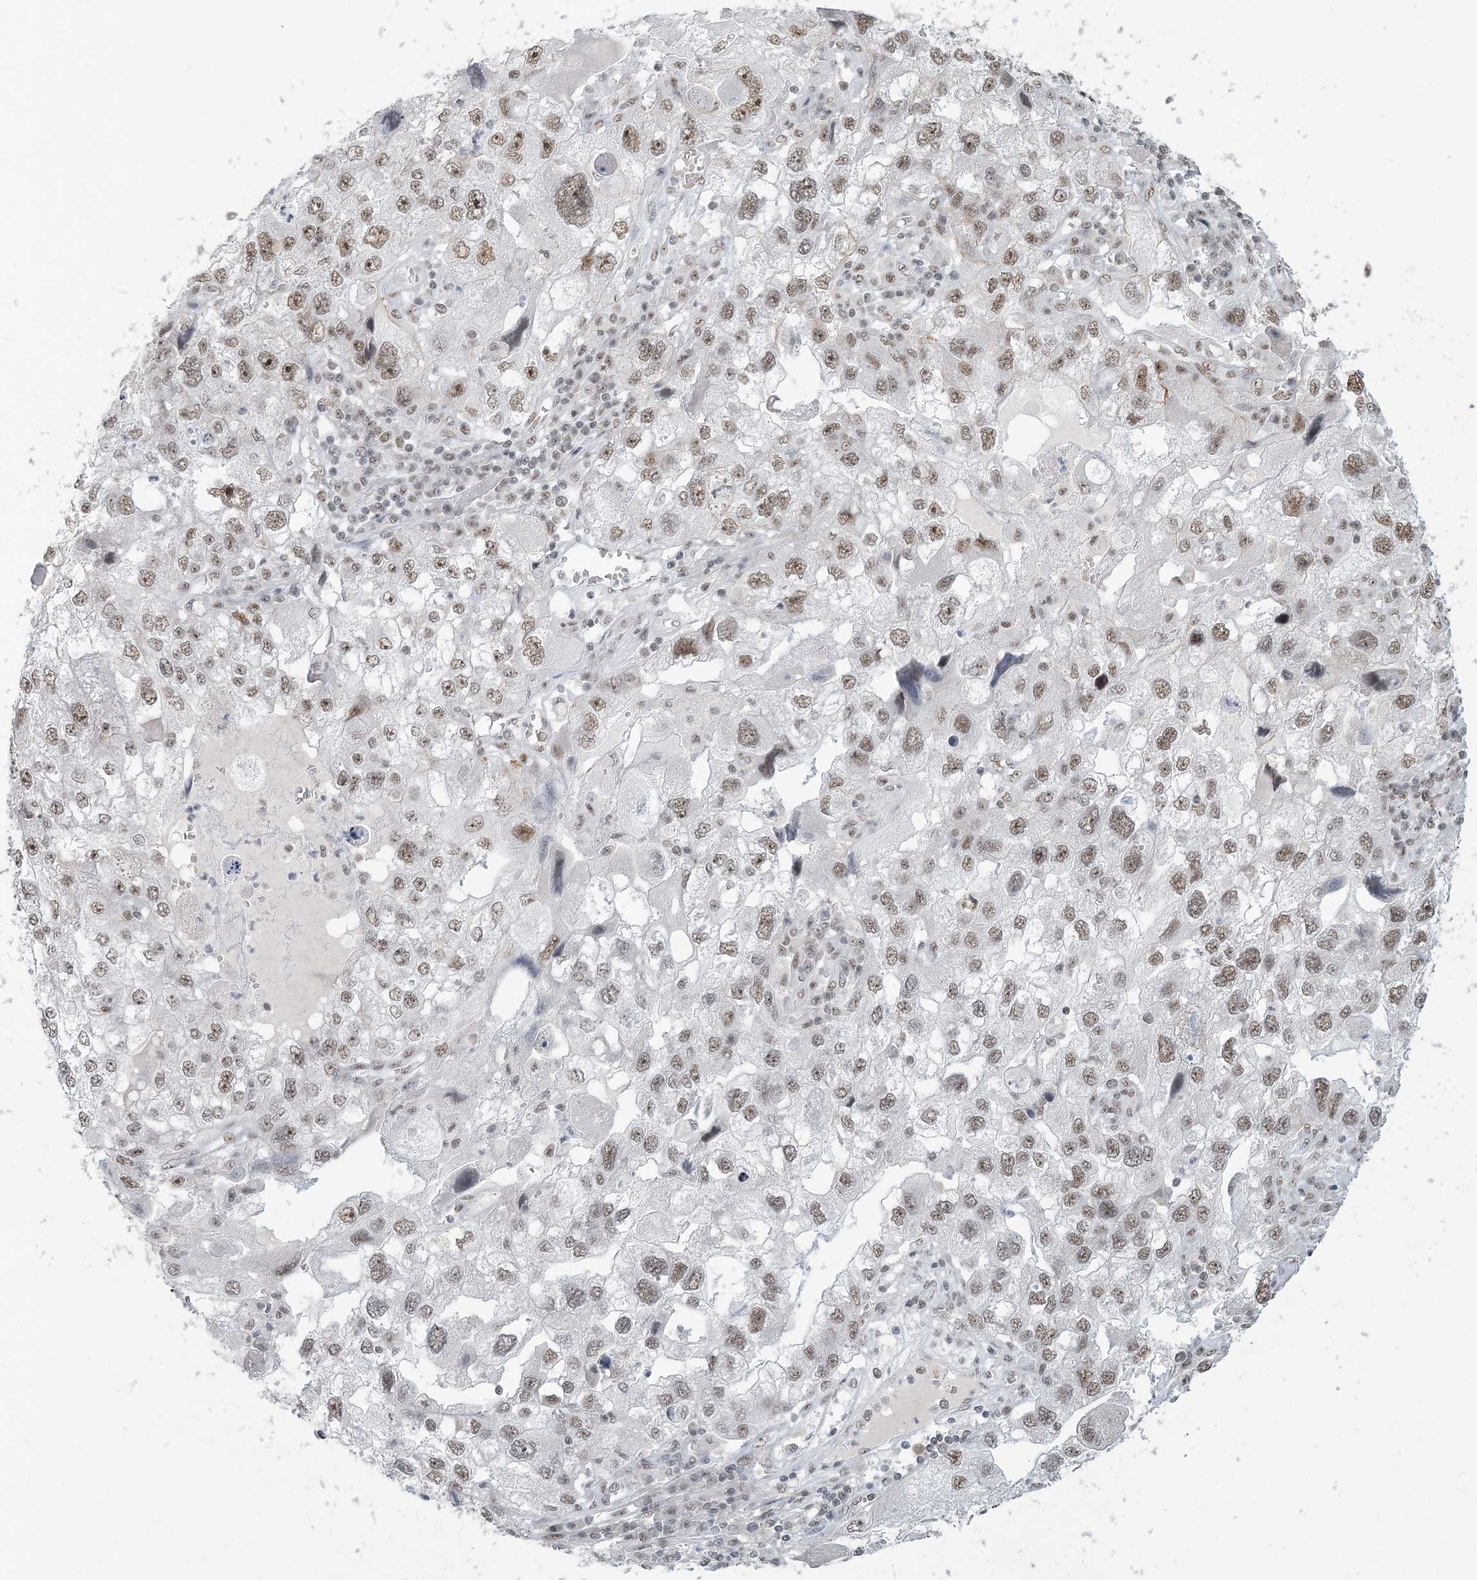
{"staining": {"intensity": "moderate", "quantity": "25%-75%", "location": "nuclear"}, "tissue": "endometrial cancer", "cell_type": "Tumor cells", "image_type": "cancer", "snomed": [{"axis": "morphology", "description": "Adenocarcinoma, NOS"}, {"axis": "topography", "description": "Endometrium"}], "caption": "Brown immunohistochemical staining in human adenocarcinoma (endometrial) reveals moderate nuclear expression in approximately 25%-75% of tumor cells.", "gene": "PLRG1", "patient": {"sex": "female", "age": 49}}